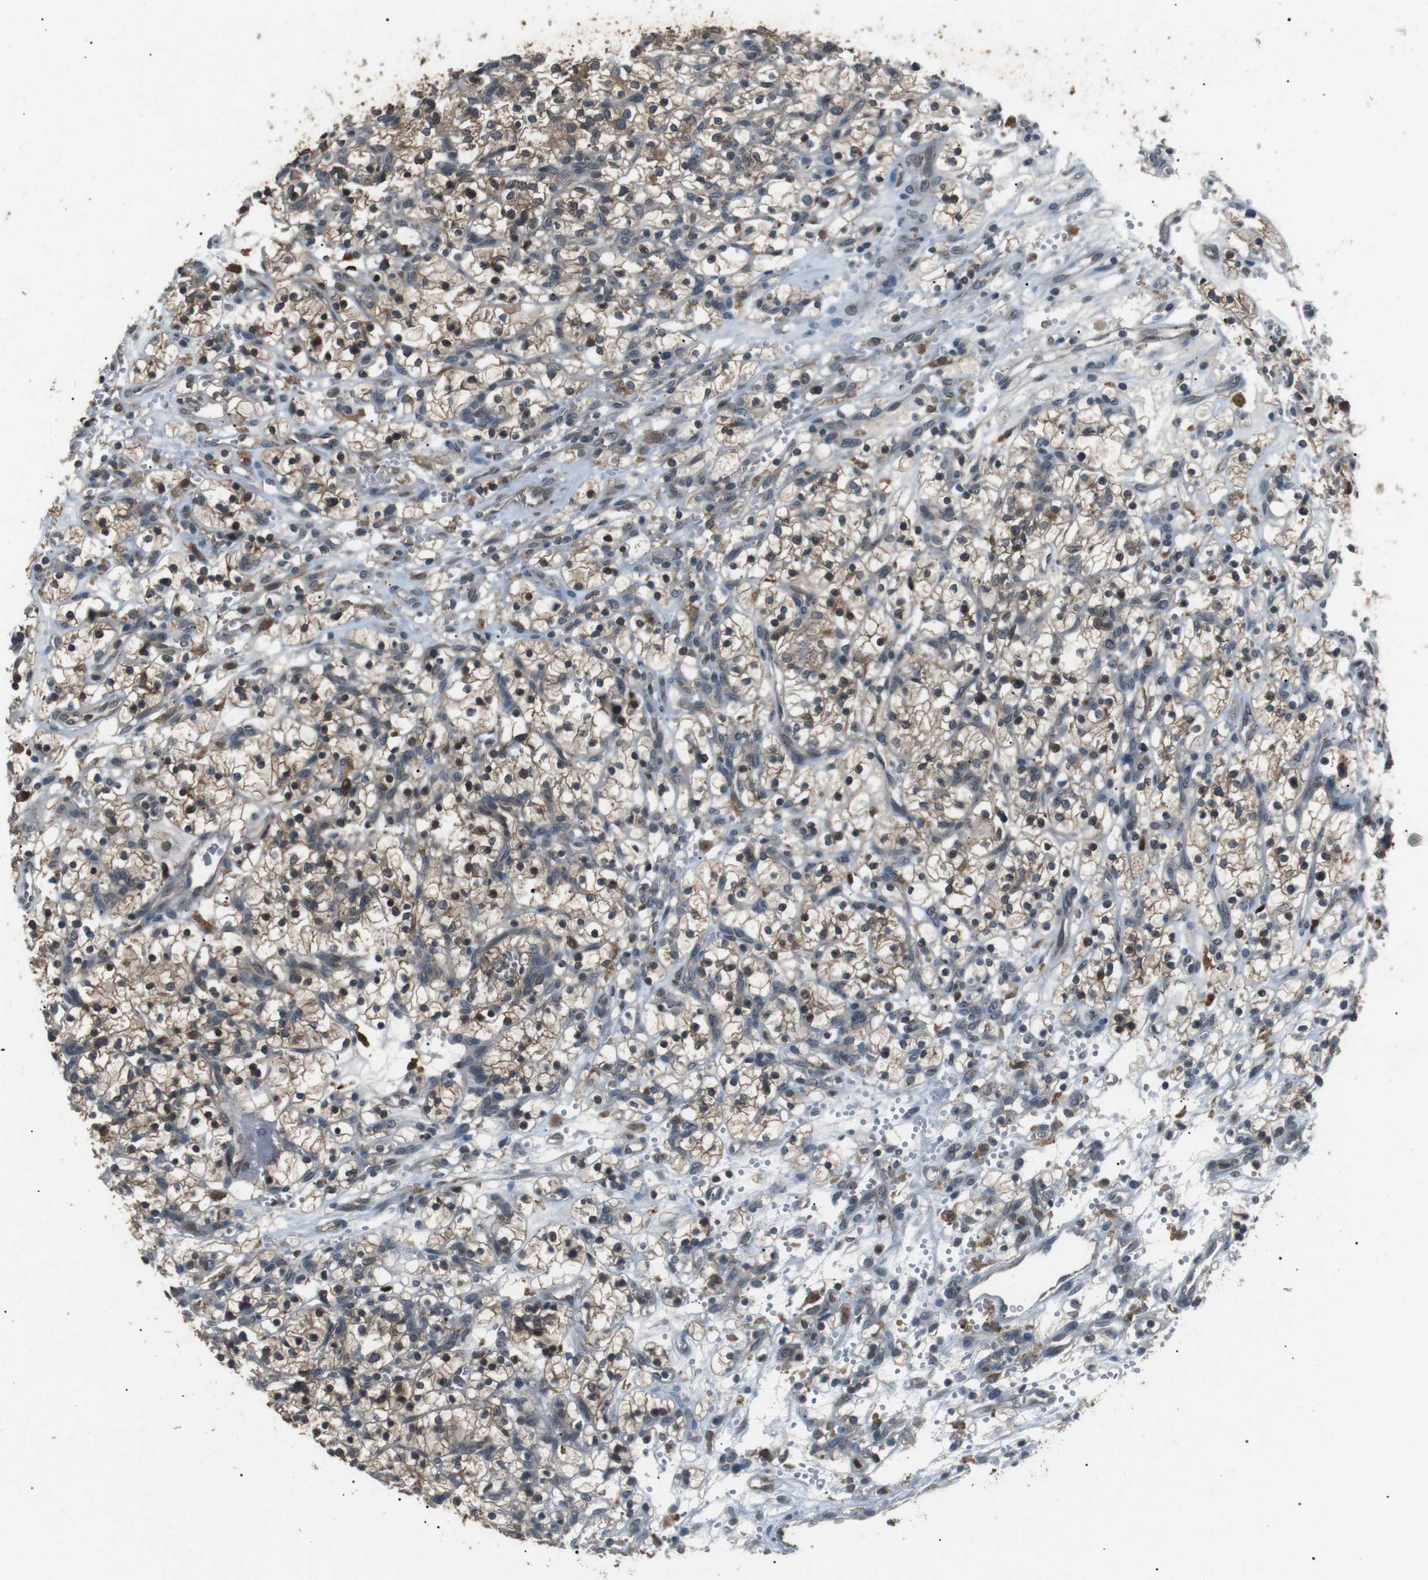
{"staining": {"intensity": "weak", "quantity": ">75%", "location": "cytoplasmic/membranous,nuclear"}, "tissue": "renal cancer", "cell_type": "Tumor cells", "image_type": "cancer", "snomed": [{"axis": "morphology", "description": "Adenocarcinoma, NOS"}, {"axis": "topography", "description": "Kidney"}], "caption": "High-power microscopy captured an immunohistochemistry micrograph of renal cancer (adenocarcinoma), revealing weak cytoplasmic/membranous and nuclear staining in about >75% of tumor cells.", "gene": "NEK7", "patient": {"sex": "female", "age": 57}}